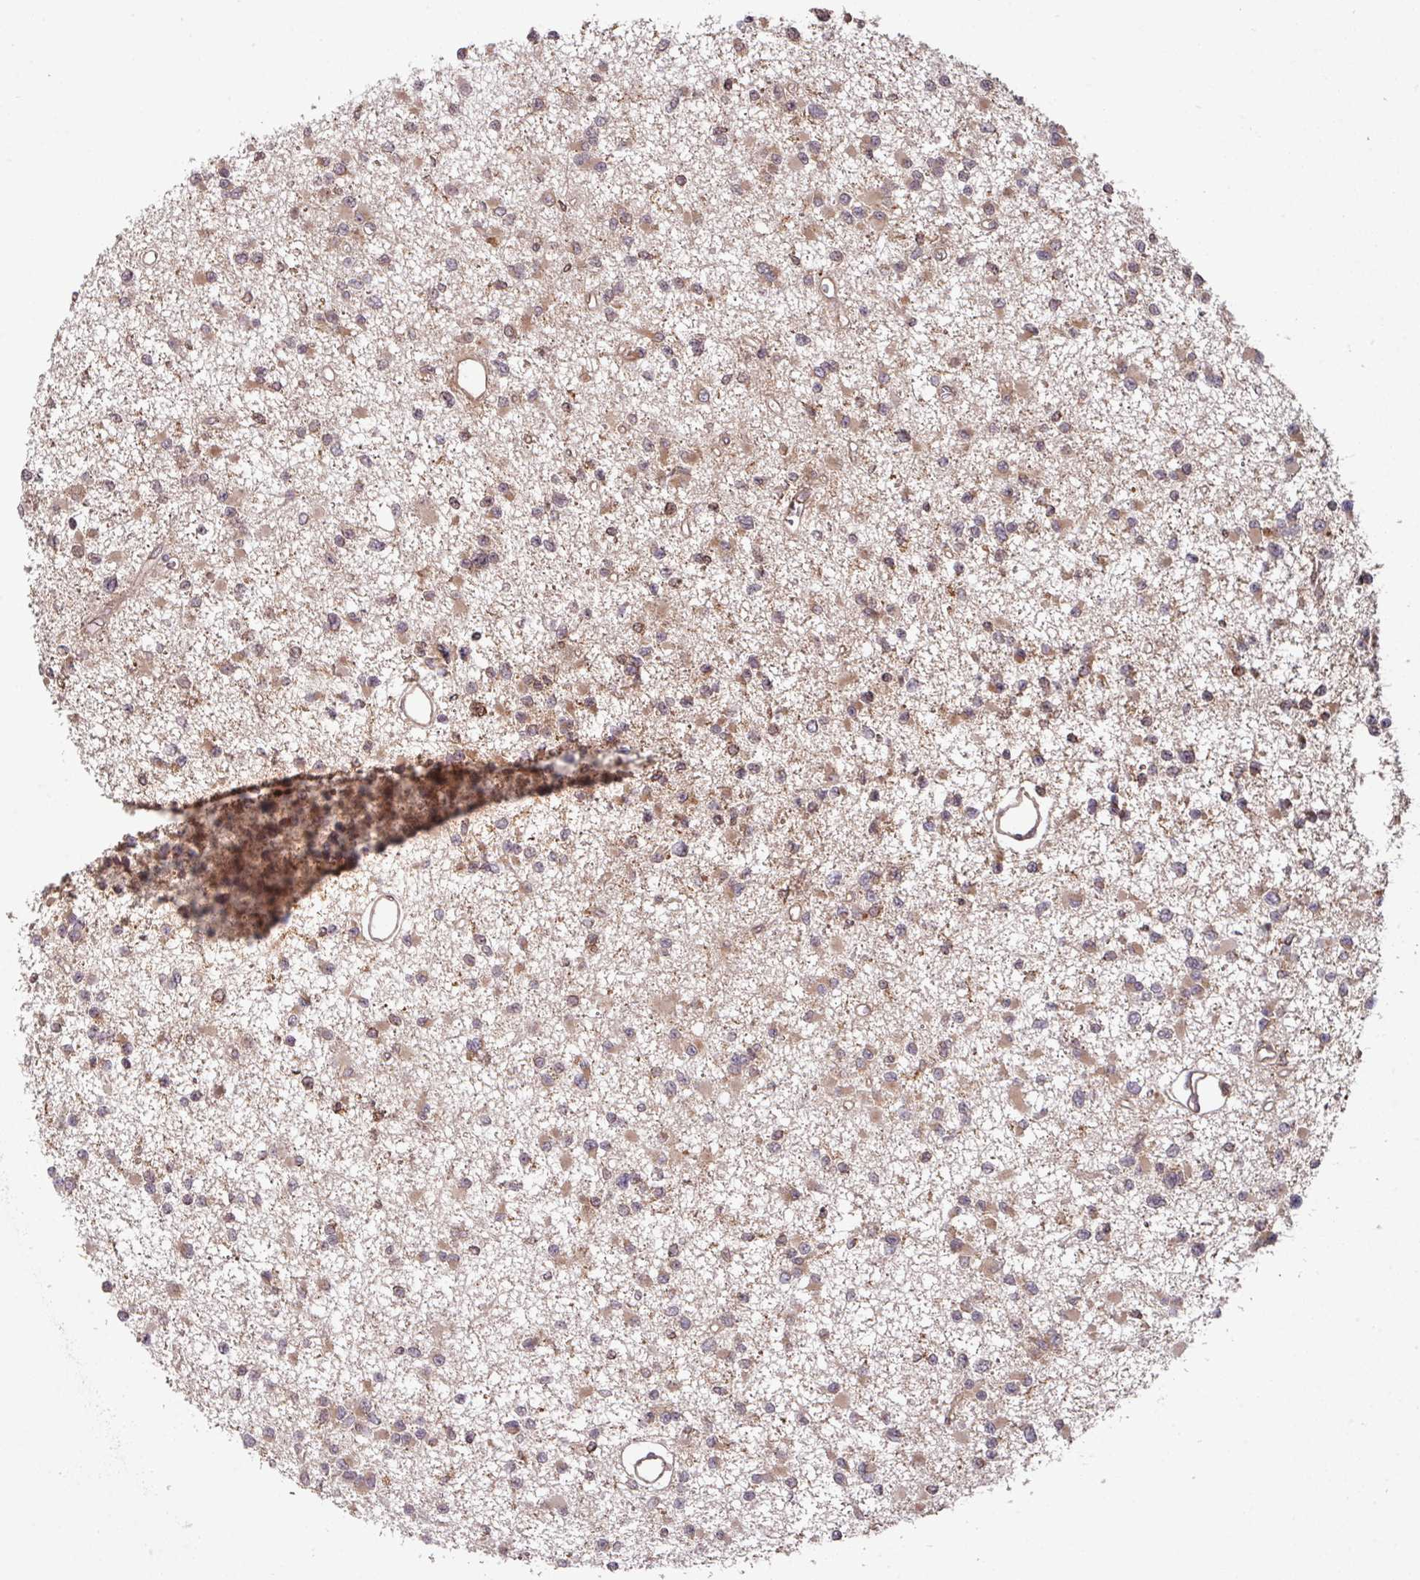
{"staining": {"intensity": "weak", "quantity": ">75%", "location": "cytoplasmic/membranous"}, "tissue": "glioma", "cell_type": "Tumor cells", "image_type": "cancer", "snomed": [{"axis": "morphology", "description": "Glioma, malignant, Low grade"}, {"axis": "topography", "description": "Brain"}], "caption": "An image of human glioma stained for a protein displays weak cytoplasmic/membranous brown staining in tumor cells.", "gene": "CYFIP2", "patient": {"sex": "female", "age": 22}}